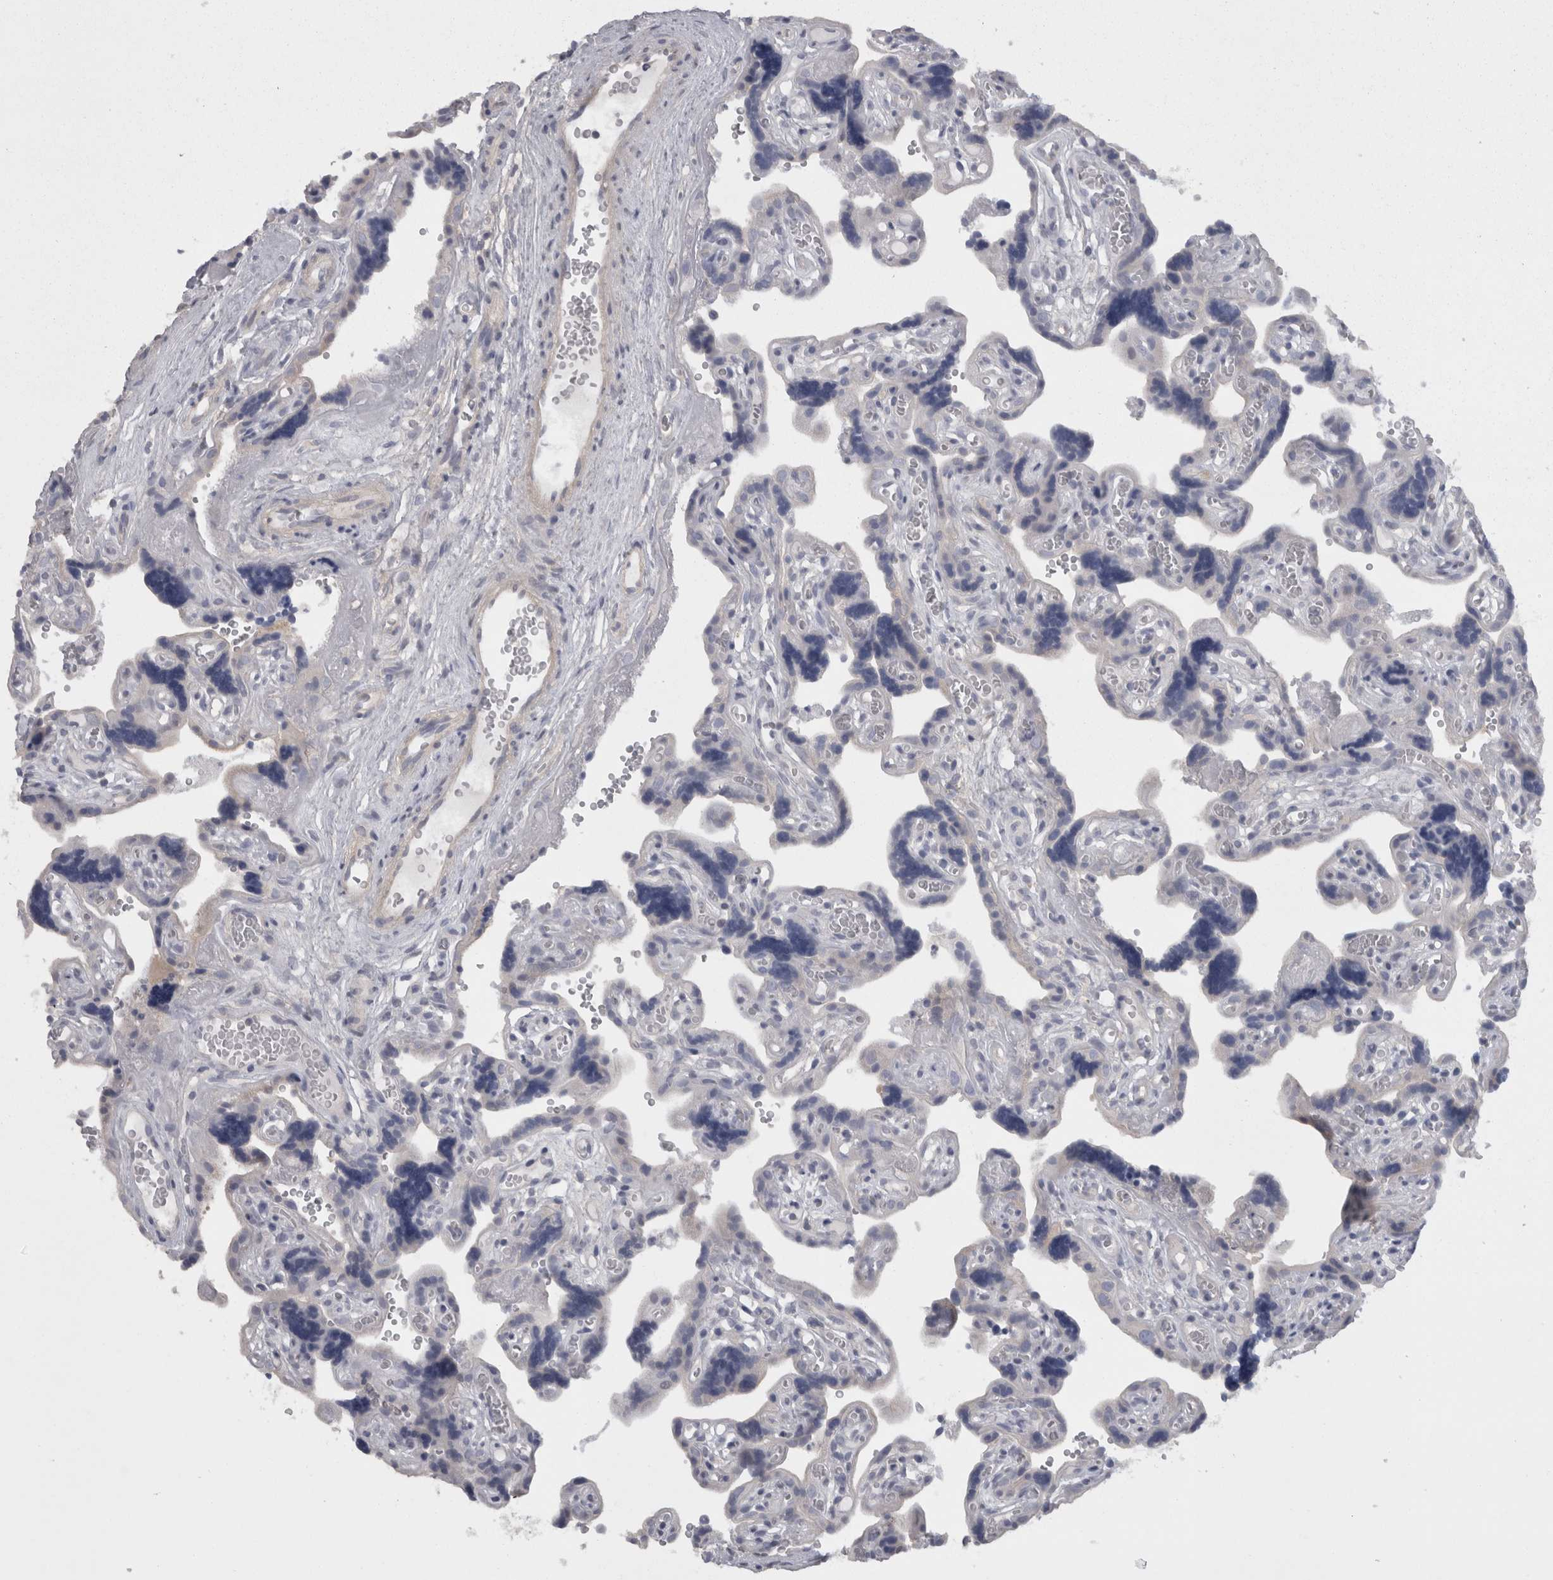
{"staining": {"intensity": "negative", "quantity": "none", "location": "none"}, "tissue": "placenta", "cell_type": "Decidual cells", "image_type": "normal", "snomed": [{"axis": "morphology", "description": "Normal tissue, NOS"}, {"axis": "topography", "description": "Placenta"}], "caption": "Human placenta stained for a protein using IHC exhibits no expression in decidual cells.", "gene": "CAMK2D", "patient": {"sex": "female", "age": 30}}